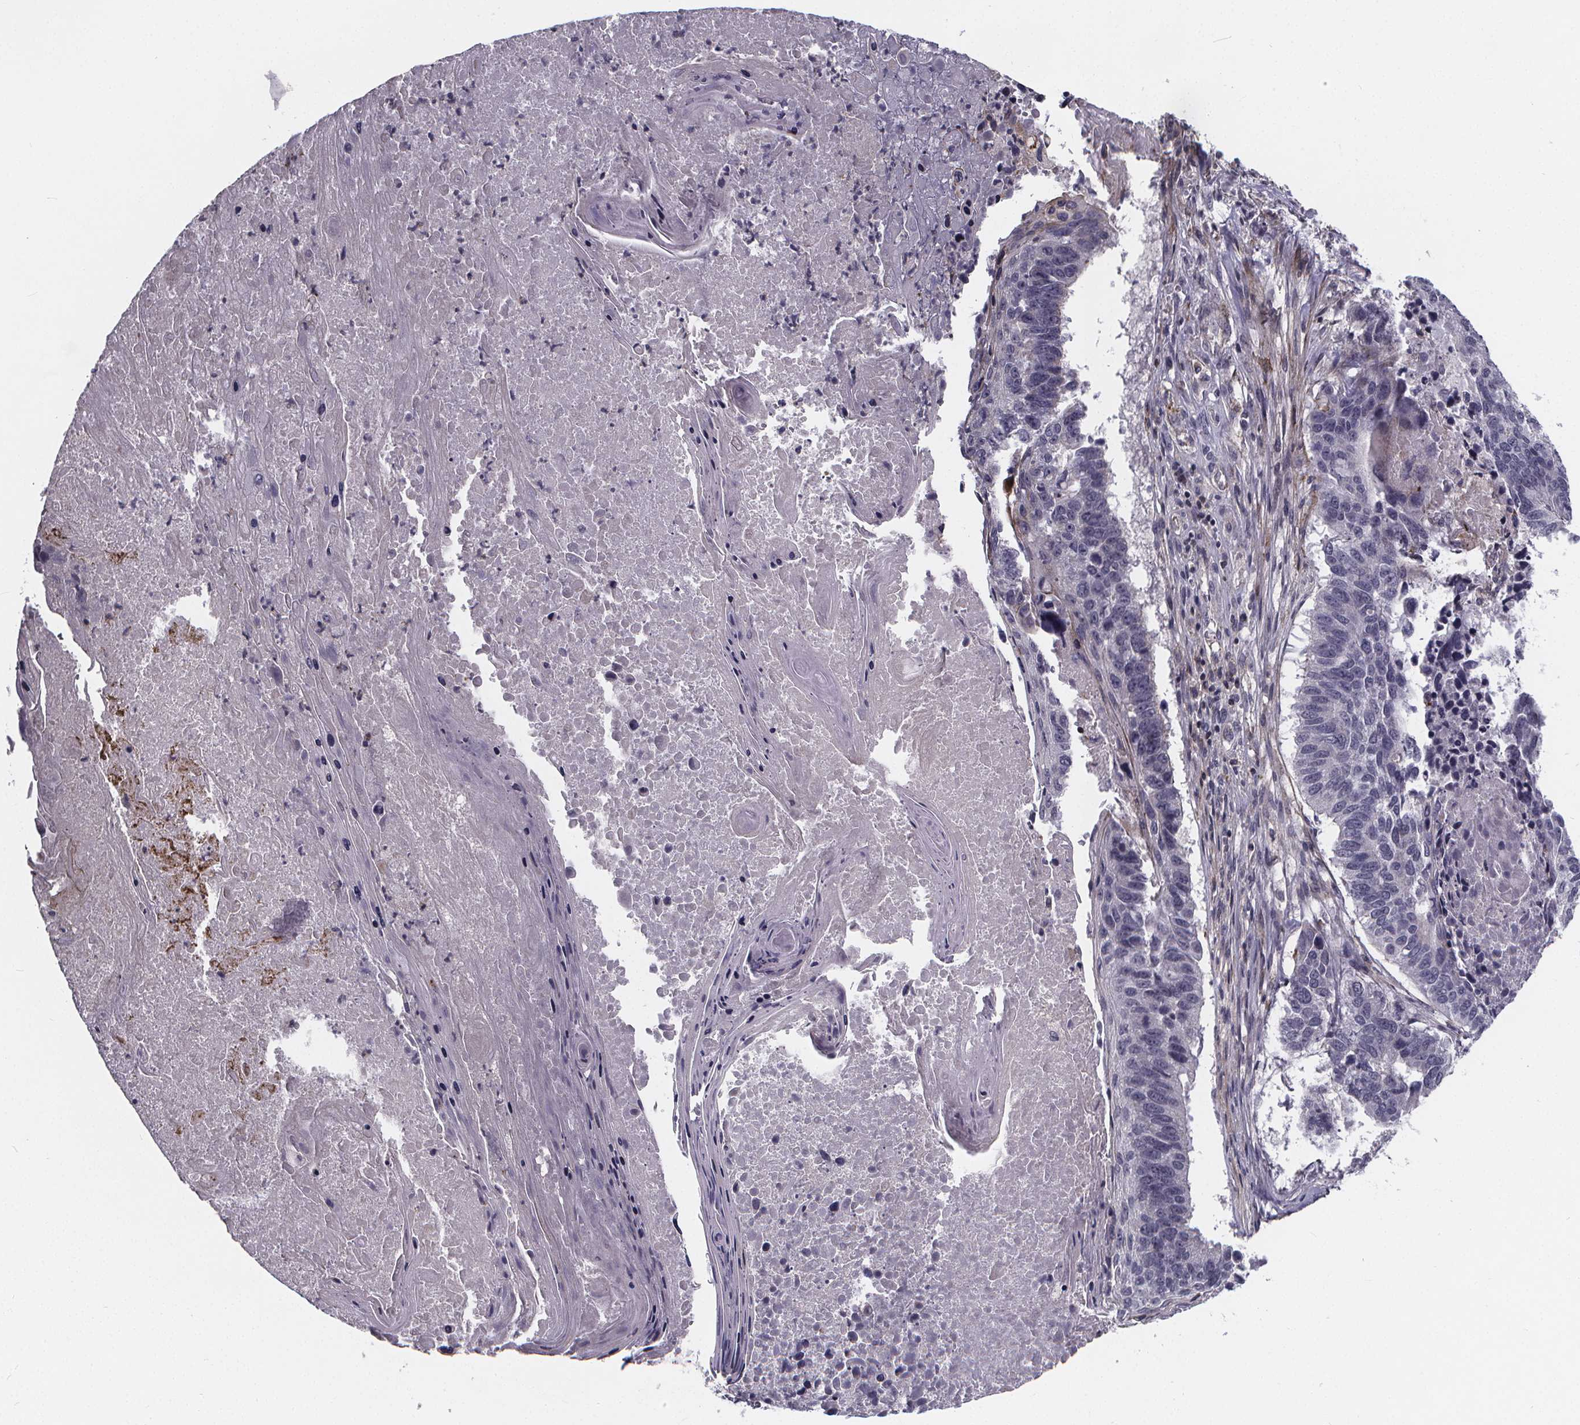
{"staining": {"intensity": "negative", "quantity": "none", "location": "none"}, "tissue": "lung cancer", "cell_type": "Tumor cells", "image_type": "cancer", "snomed": [{"axis": "morphology", "description": "Squamous cell carcinoma, NOS"}, {"axis": "topography", "description": "Lung"}], "caption": "Histopathology image shows no significant protein positivity in tumor cells of lung cancer (squamous cell carcinoma).", "gene": "FBXW2", "patient": {"sex": "male", "age": 73}}